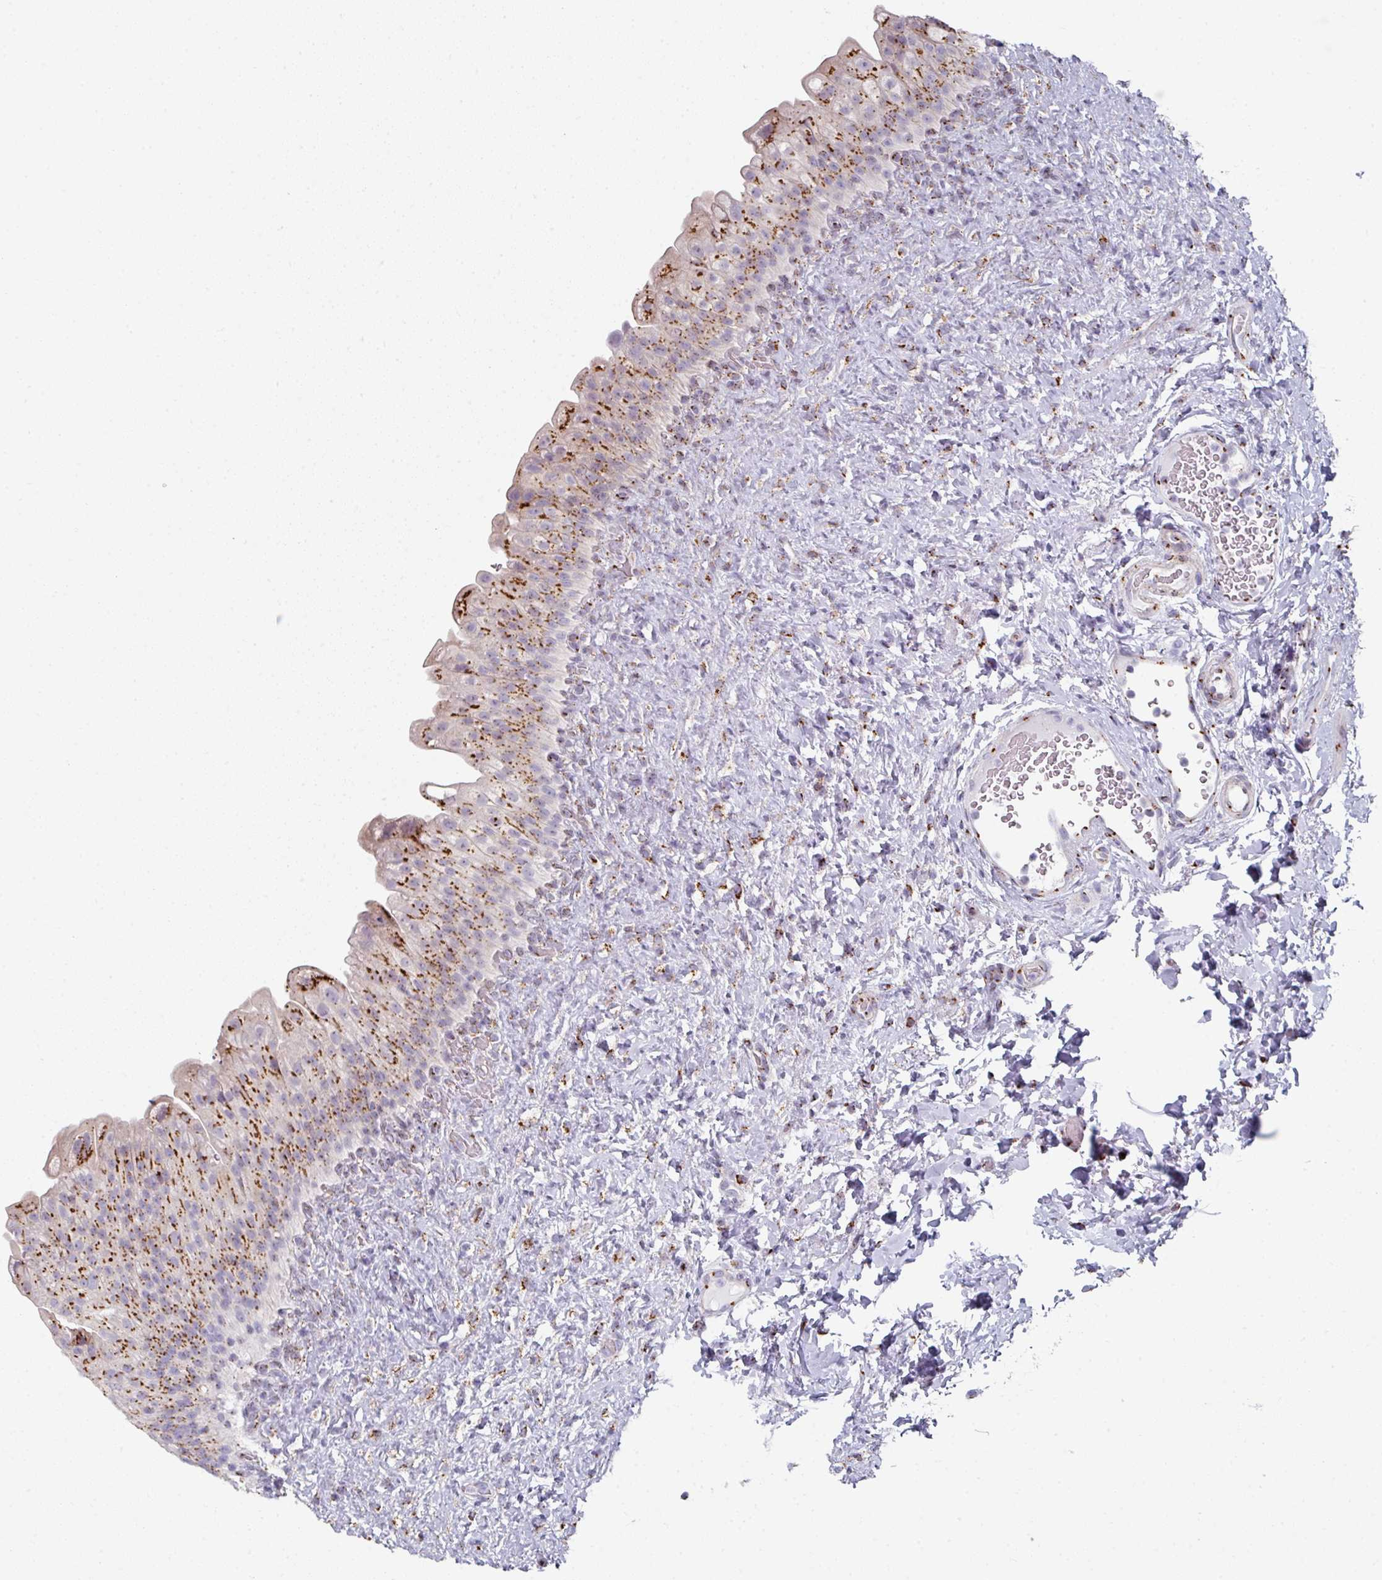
{"staining": {"intensity": "strong", "quantity": ">75%", "location": "cytoplasmic/membranous"}, "tissue": "urinary bladder", "cell_type": "Urothelial cells", "image_type": "normal", "snomed": [{"axis": "morphology", "description": "Normal tissue, NOS"}, {"axis": "topography", "description": "Urinary bladder"}], "caption": "Immunohistochemistry of unremarkable urinary bladder demonstrates high levels of strong cytoplasmic/membranous positivity in about >75% of urothelial cells. The protein is shown in brown color, while the nuclei are stained blue.", "gene": "CCDC85B", "patient": {"sex": "female", "age": 27}}